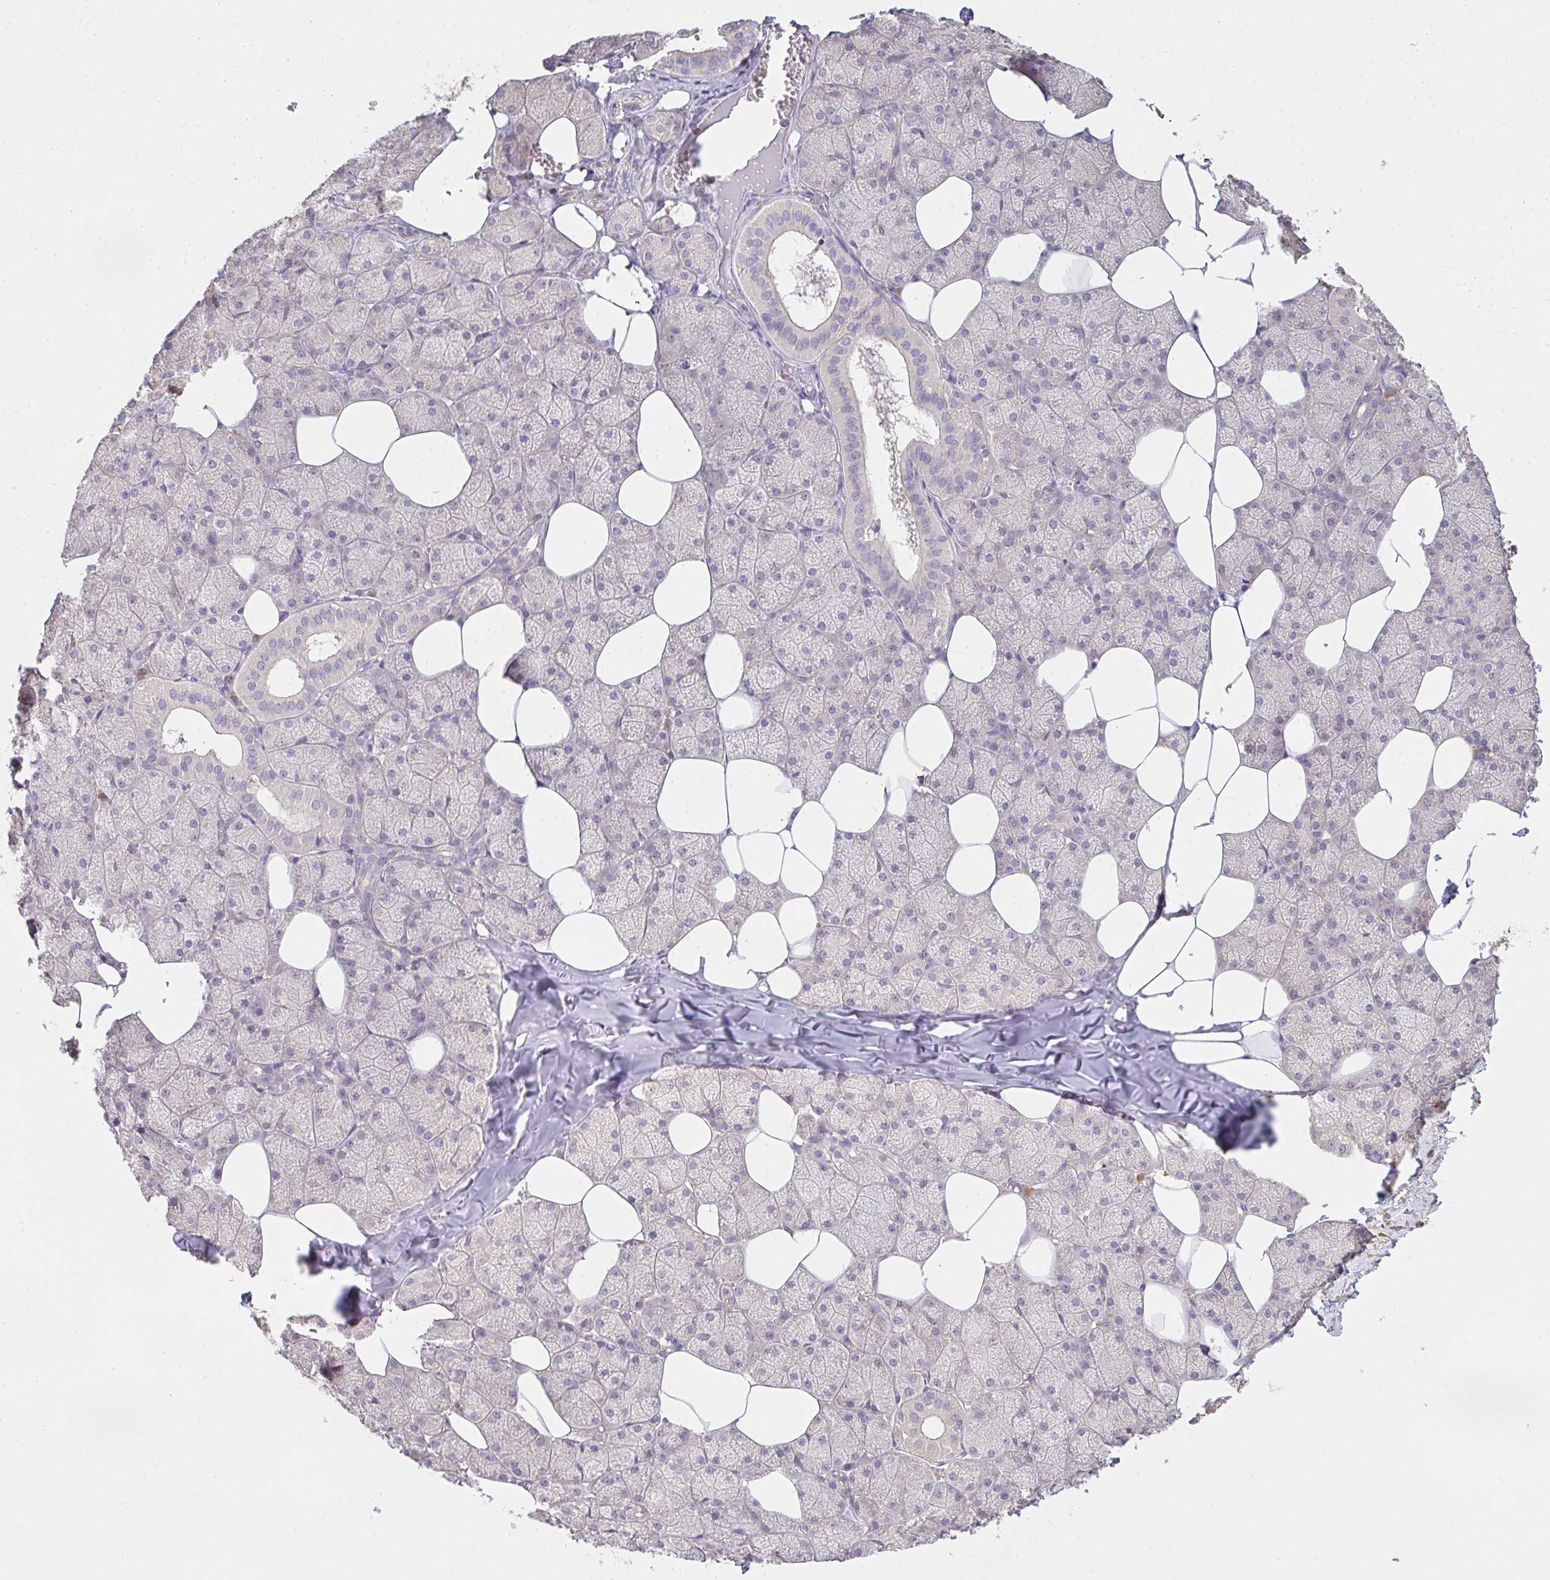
{"staining": {"intensity": "negative", "quantity": "none", "location": "none"}, "tissue": "salivary gland", "cell_type": "Glandular cells", "image_type": "normal", "snomed": [{"axis": "morphology", "description": "Normal tissue, NOS"}, {"axis": "topography", "description": "Salivary gland"}, {"axis": "topography", "description": "Peripheral nerve tissue"}], "caption": "High power microscopy histopathology image of an immunohistochemistry histopathology image of normal salivary gland, revealing no significant staining in glandular cells.", "gene": "BRINP3", "patient": {"sex": "male", "age": 38}}